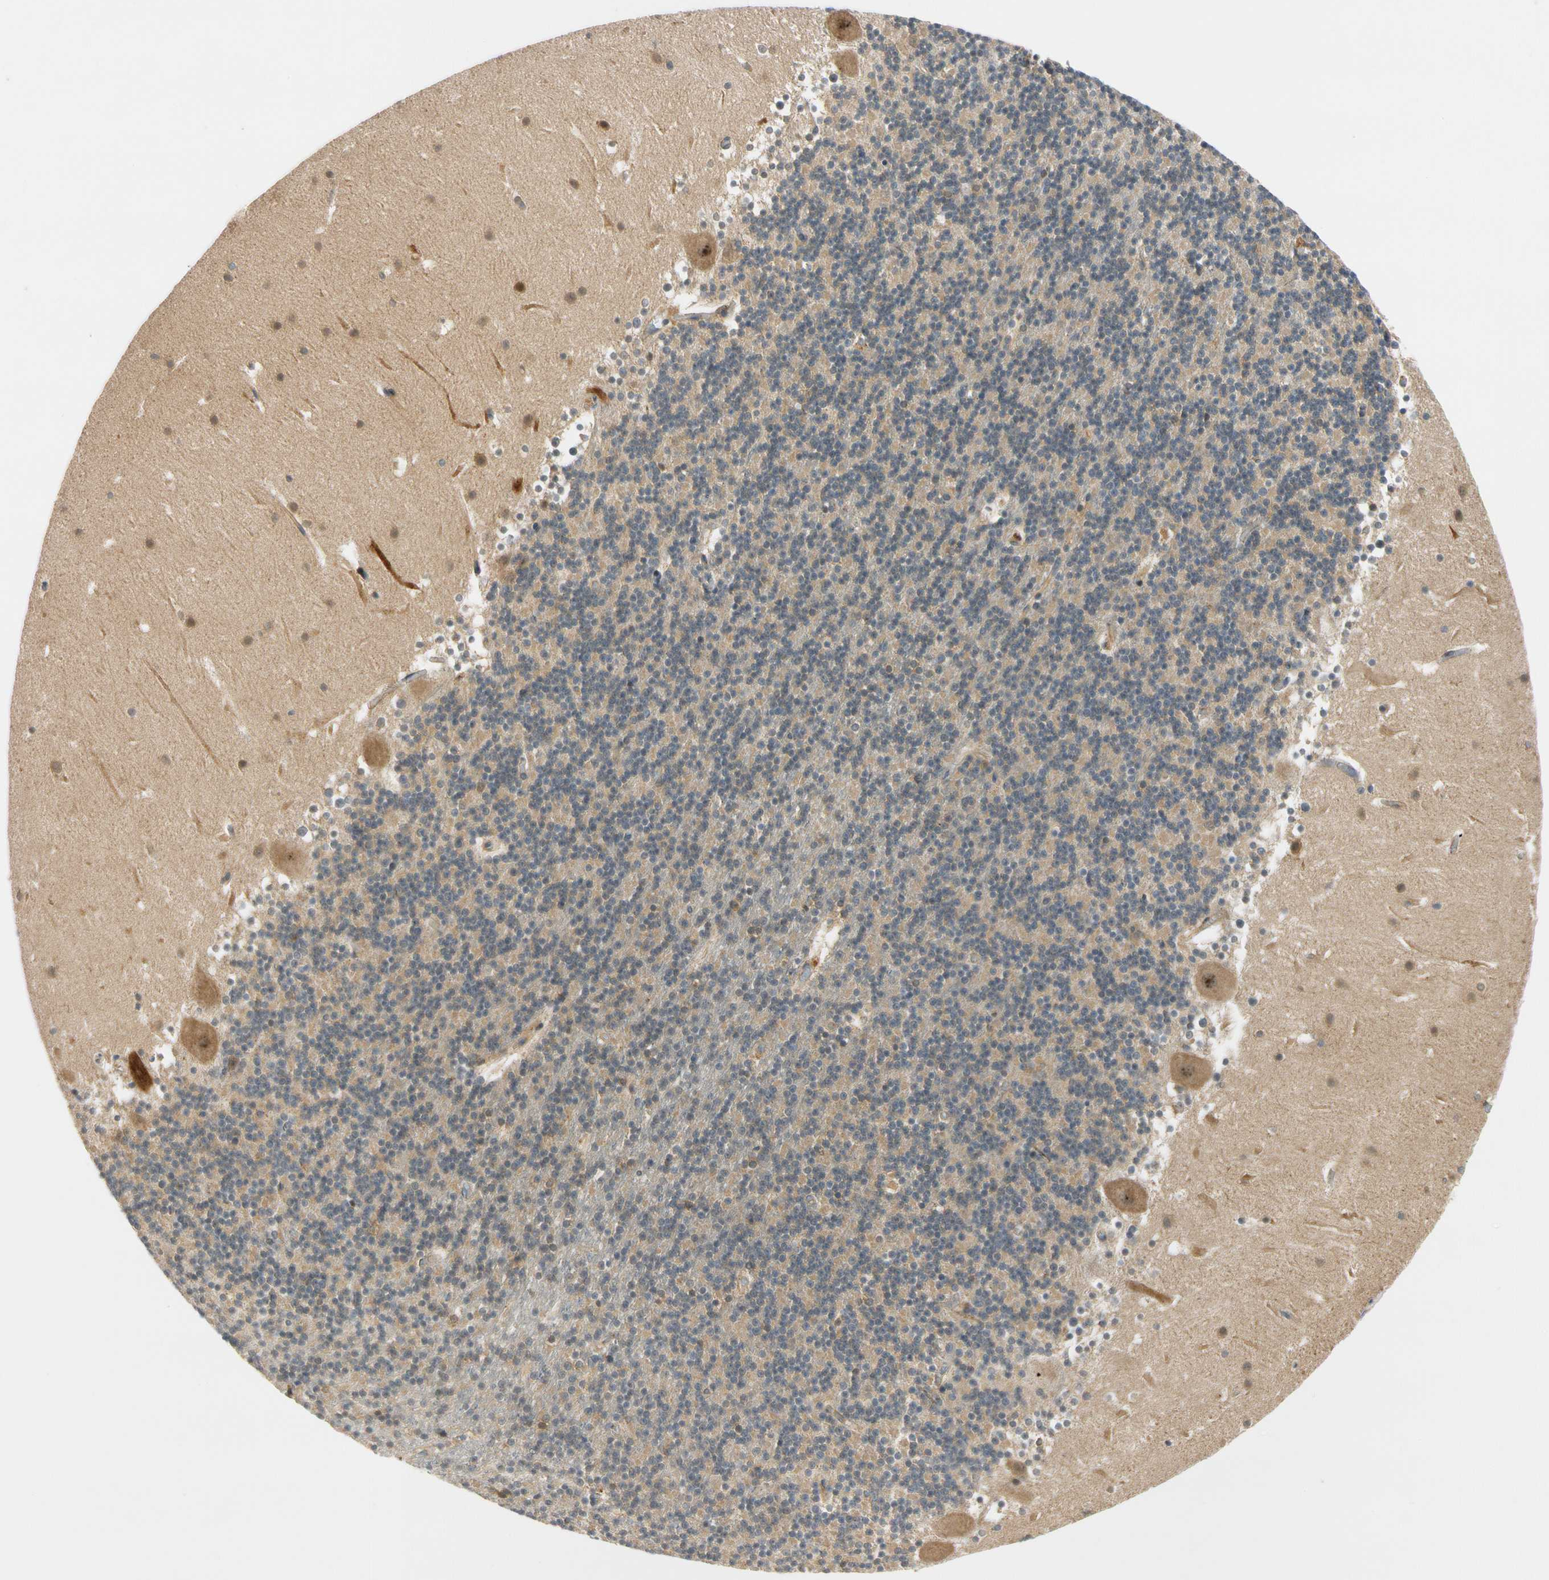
{"staining": {"intensity": "moderate", "quantity": "<25%", "location": "cytoplasmic/membranous"}, "tissue": "cerebellum", "cell_type": "Cells in granular layer", "image_type": "normal", "snomed": [{"axis": "morphology", "description": "Normal tissue, NOS"}, {"axis": "topography", "description": "Cerebellum"}], "caption": "Immunohistochemical staining of benign cerebellum demonstrates moderate cytoplasmic/membranous protein positivity in about <25% of cells in granular layer. The protein is shown in brown color, while the nuclei are stained blue.", "gene": "GATD1", "patient": {"sex": "male", "age": 45}}